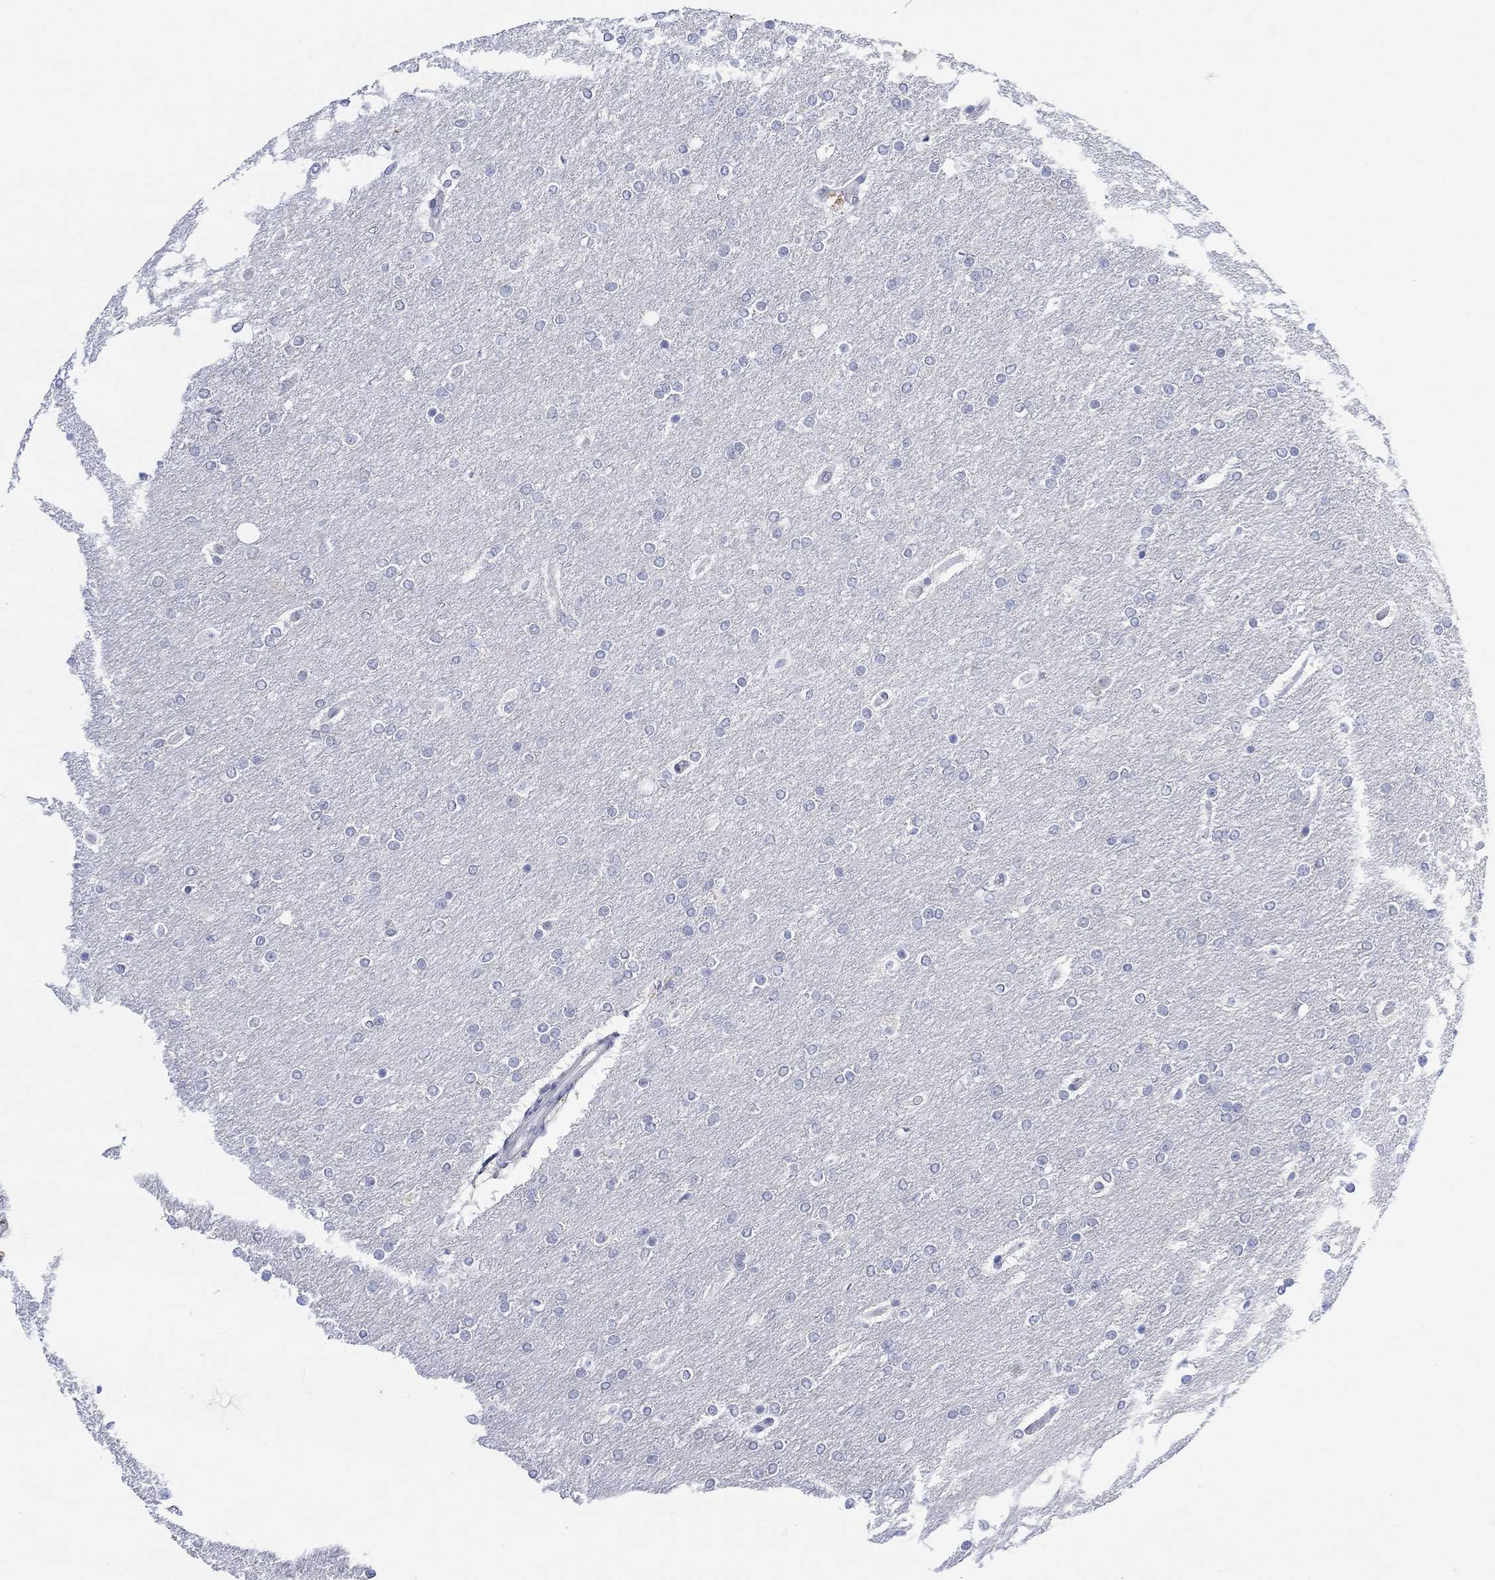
{"staining": {"intensity": "negative", "quantity": "none", "location": "none"}, "tissue": "glioma", "cell_type": "Tumor cells", "image_type": "cancer", "snomed": [{"axis": "morphology", "description": "Glioma, malignant, High grade"}, {"axis": "topography", "description": "Brain"}], "caption": "High-grade glioma (malignant) was stained to show a protein in brown. There is no significant positivity in tumor cells.", "gene": "FBP2", "patient": {"sex": "female", "age": 61}}